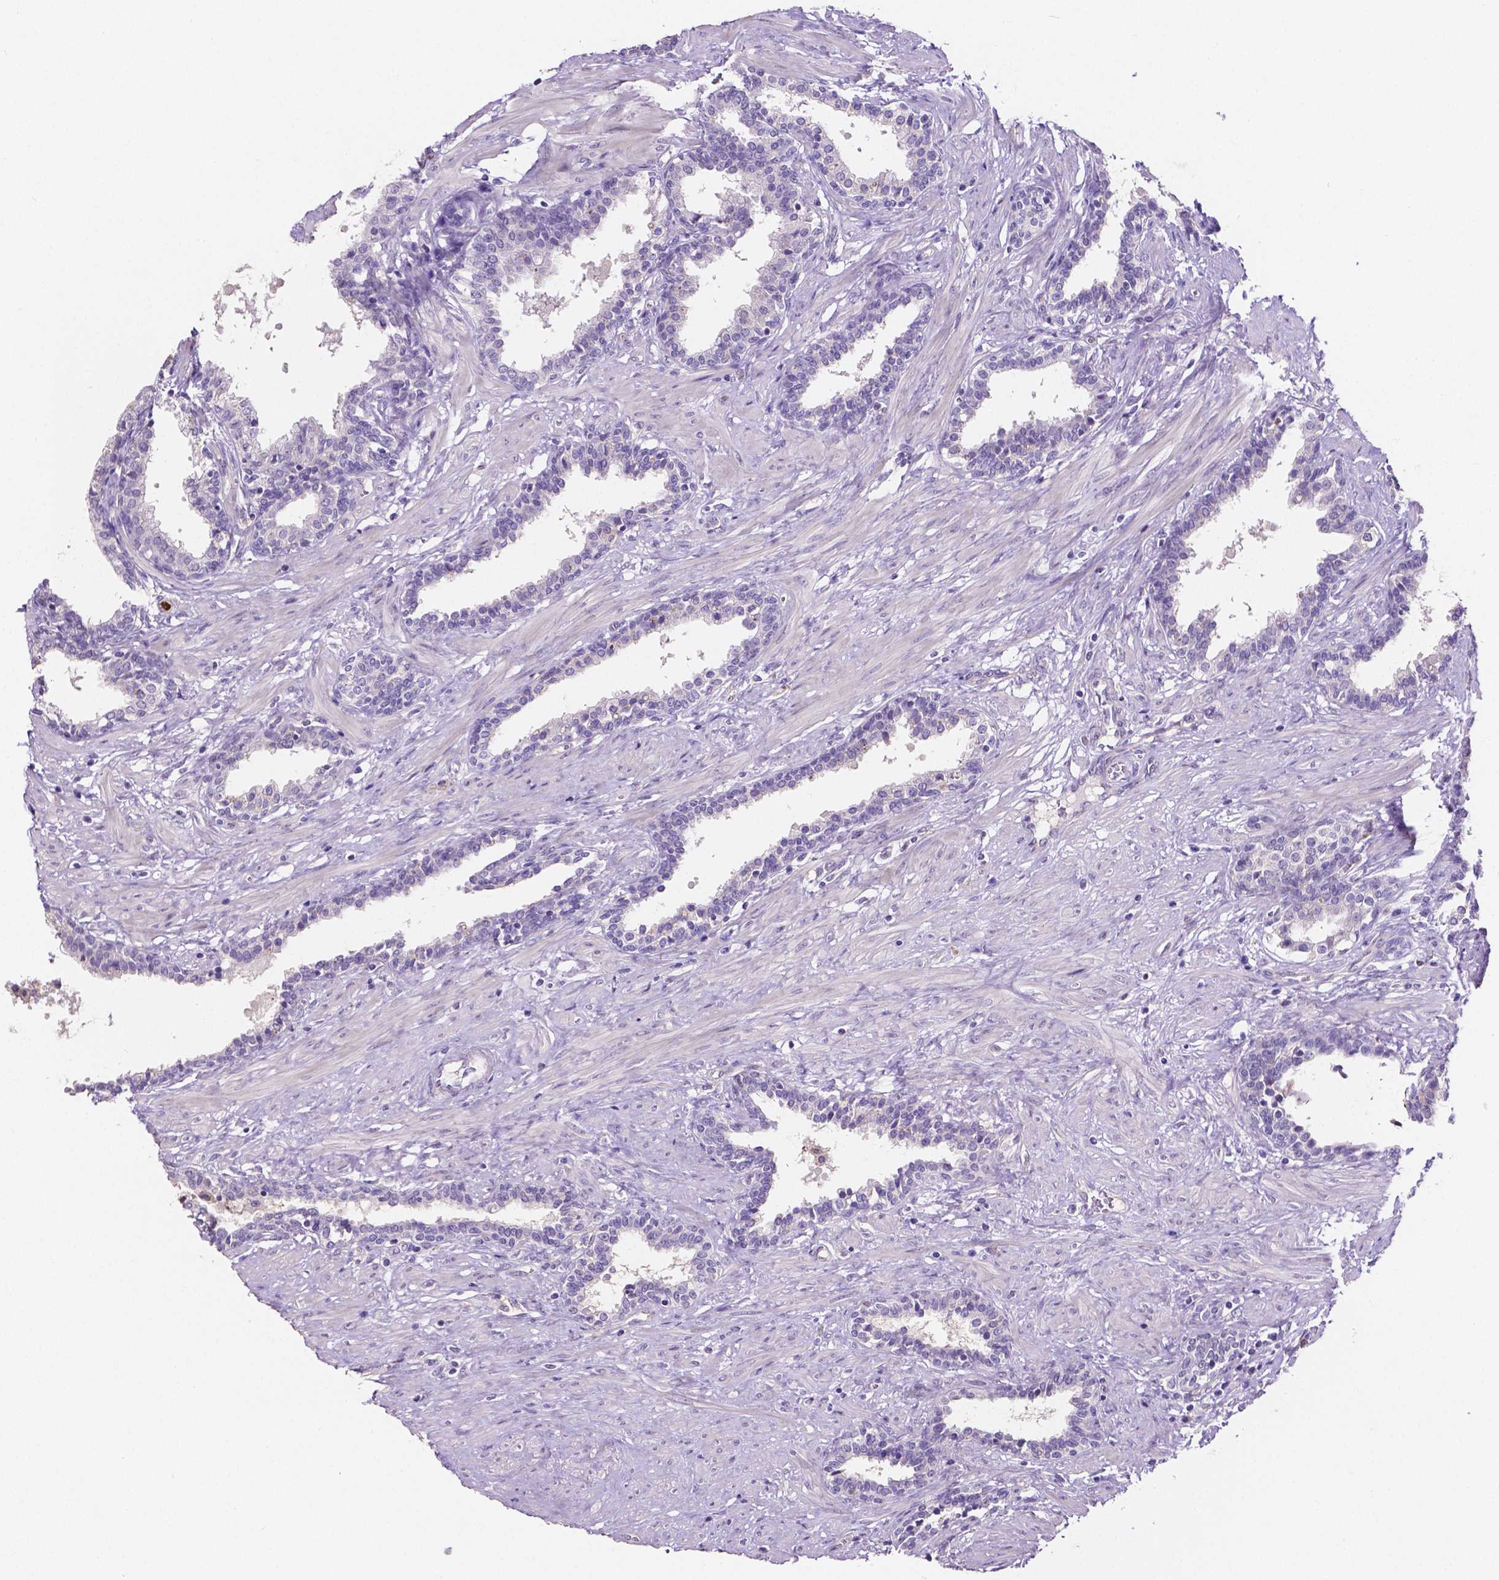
{"staining": {"intensity": "negative", "quantity": "none", "location": "none"}, "tissue": "prostate", "cell_type": "Glandular cells", "image_type": "normal", "snomed": [{"axis": "morphology", "description": "Normal tissue, NOS"}, {"axis": "topography", "description": "Prostate"}], "caption": "Glandular cells show no significant protein positivity in unremarkable prostate. Brightfield microscopy of IHC stained with DAB (brown) and hematoxylin (blue), captured at high magnification.", "gene": "MMP9", "patient": {"sex": "male", "age": 55}}